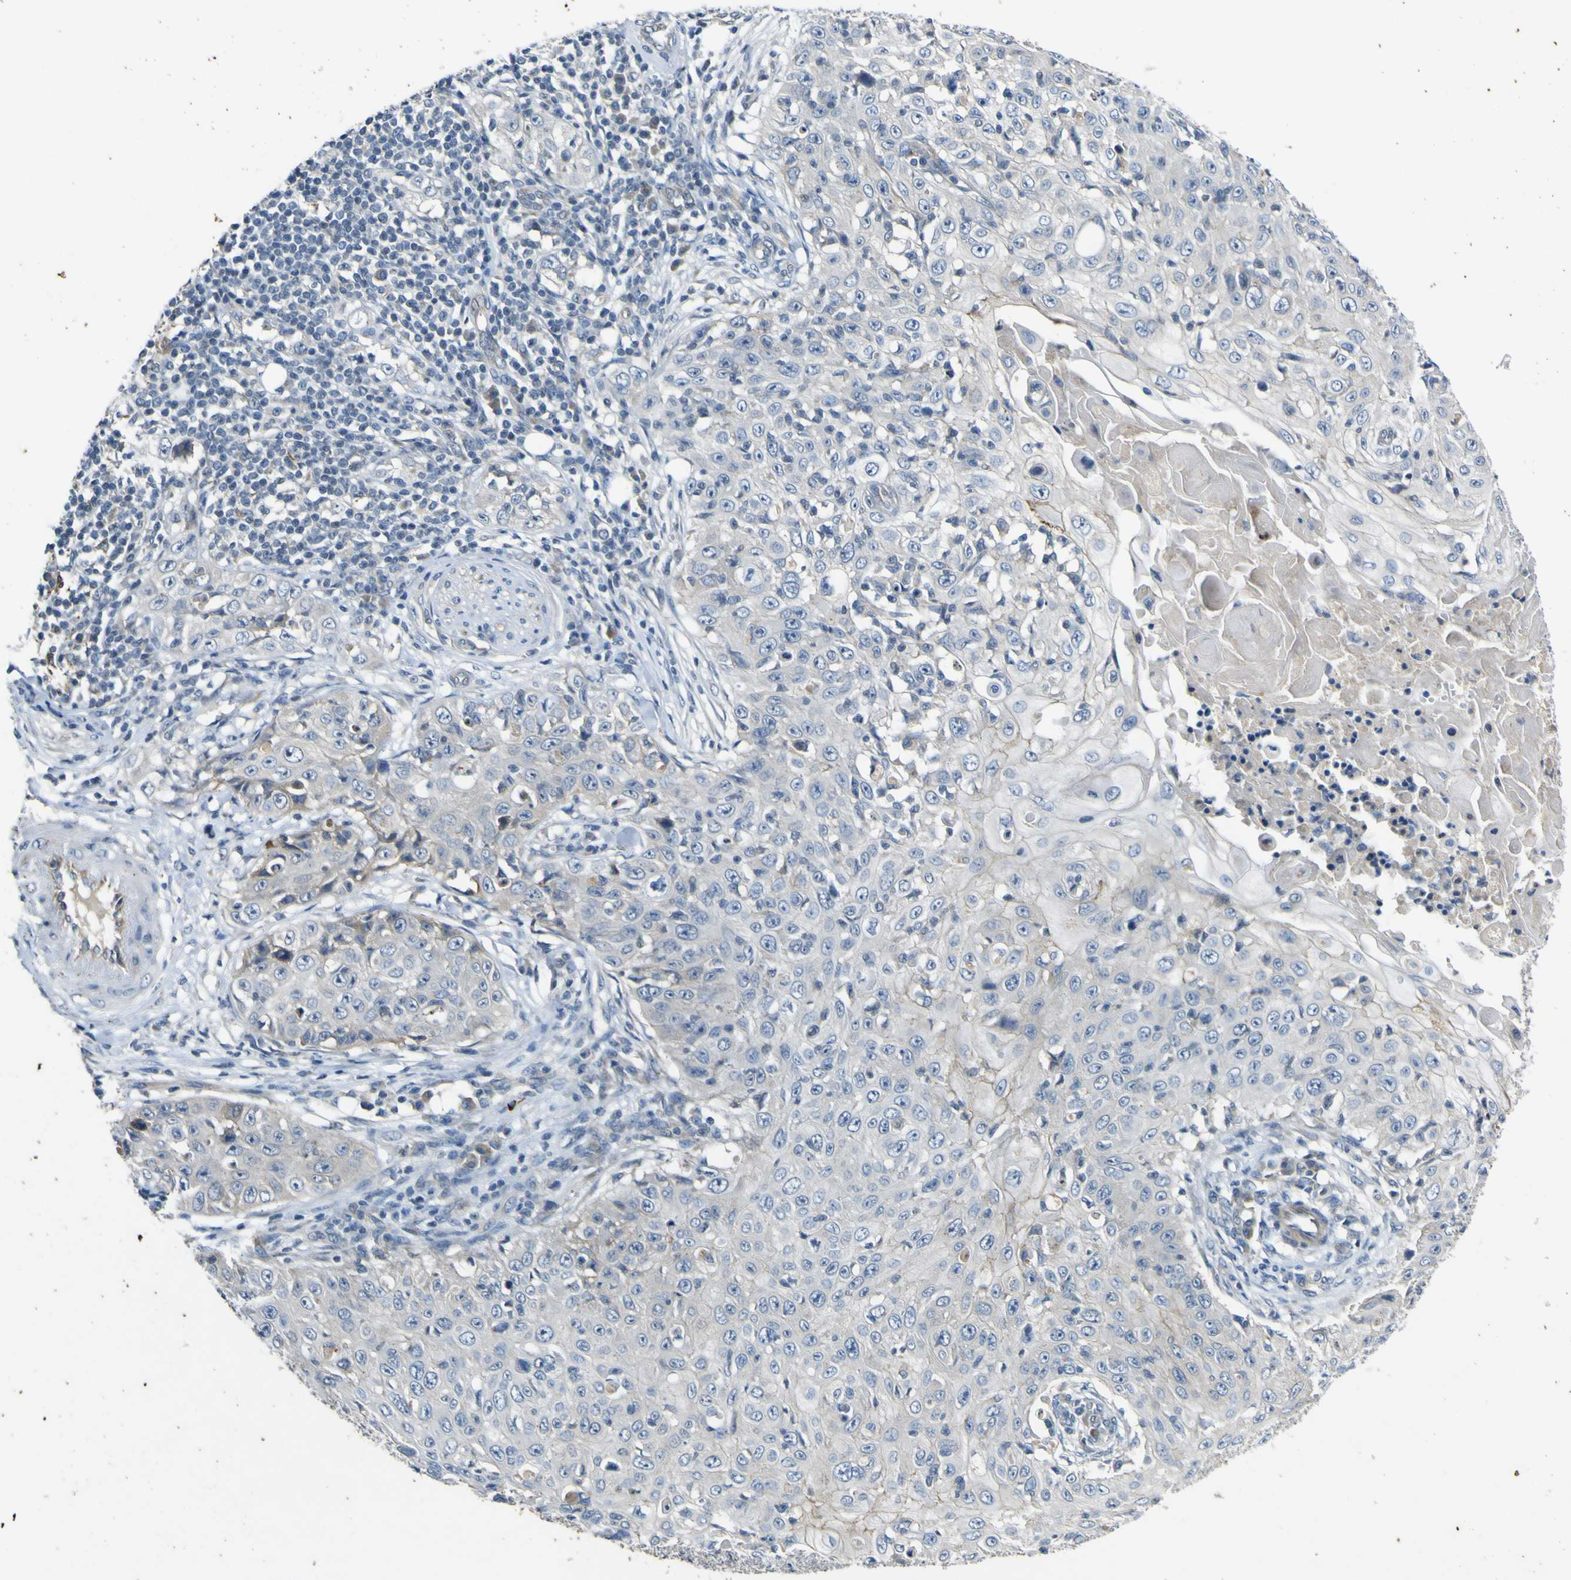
{"staining": {"intensity": "negative", "quantity": "none", "location": "none"}, "tissue": "skin cancer", "cell_type": "Tumor cells", "image_type": "cancer", "snomed": [{"axis": "morphology", "description": "Squamous cell carcinoma, NOS"}, {"axis": "topography", "description": "Skin"}], "caption": "Immunohistochemistry (IHC) of human squamous cell carcinoma (skin) reveals no expression in tumor cells. (DAB immunohistochemistry (IHC) visualized using brightfield microscopy, high magnification).", "gene": "LDLR", "patient": {"sex": "male", "age": 86}}